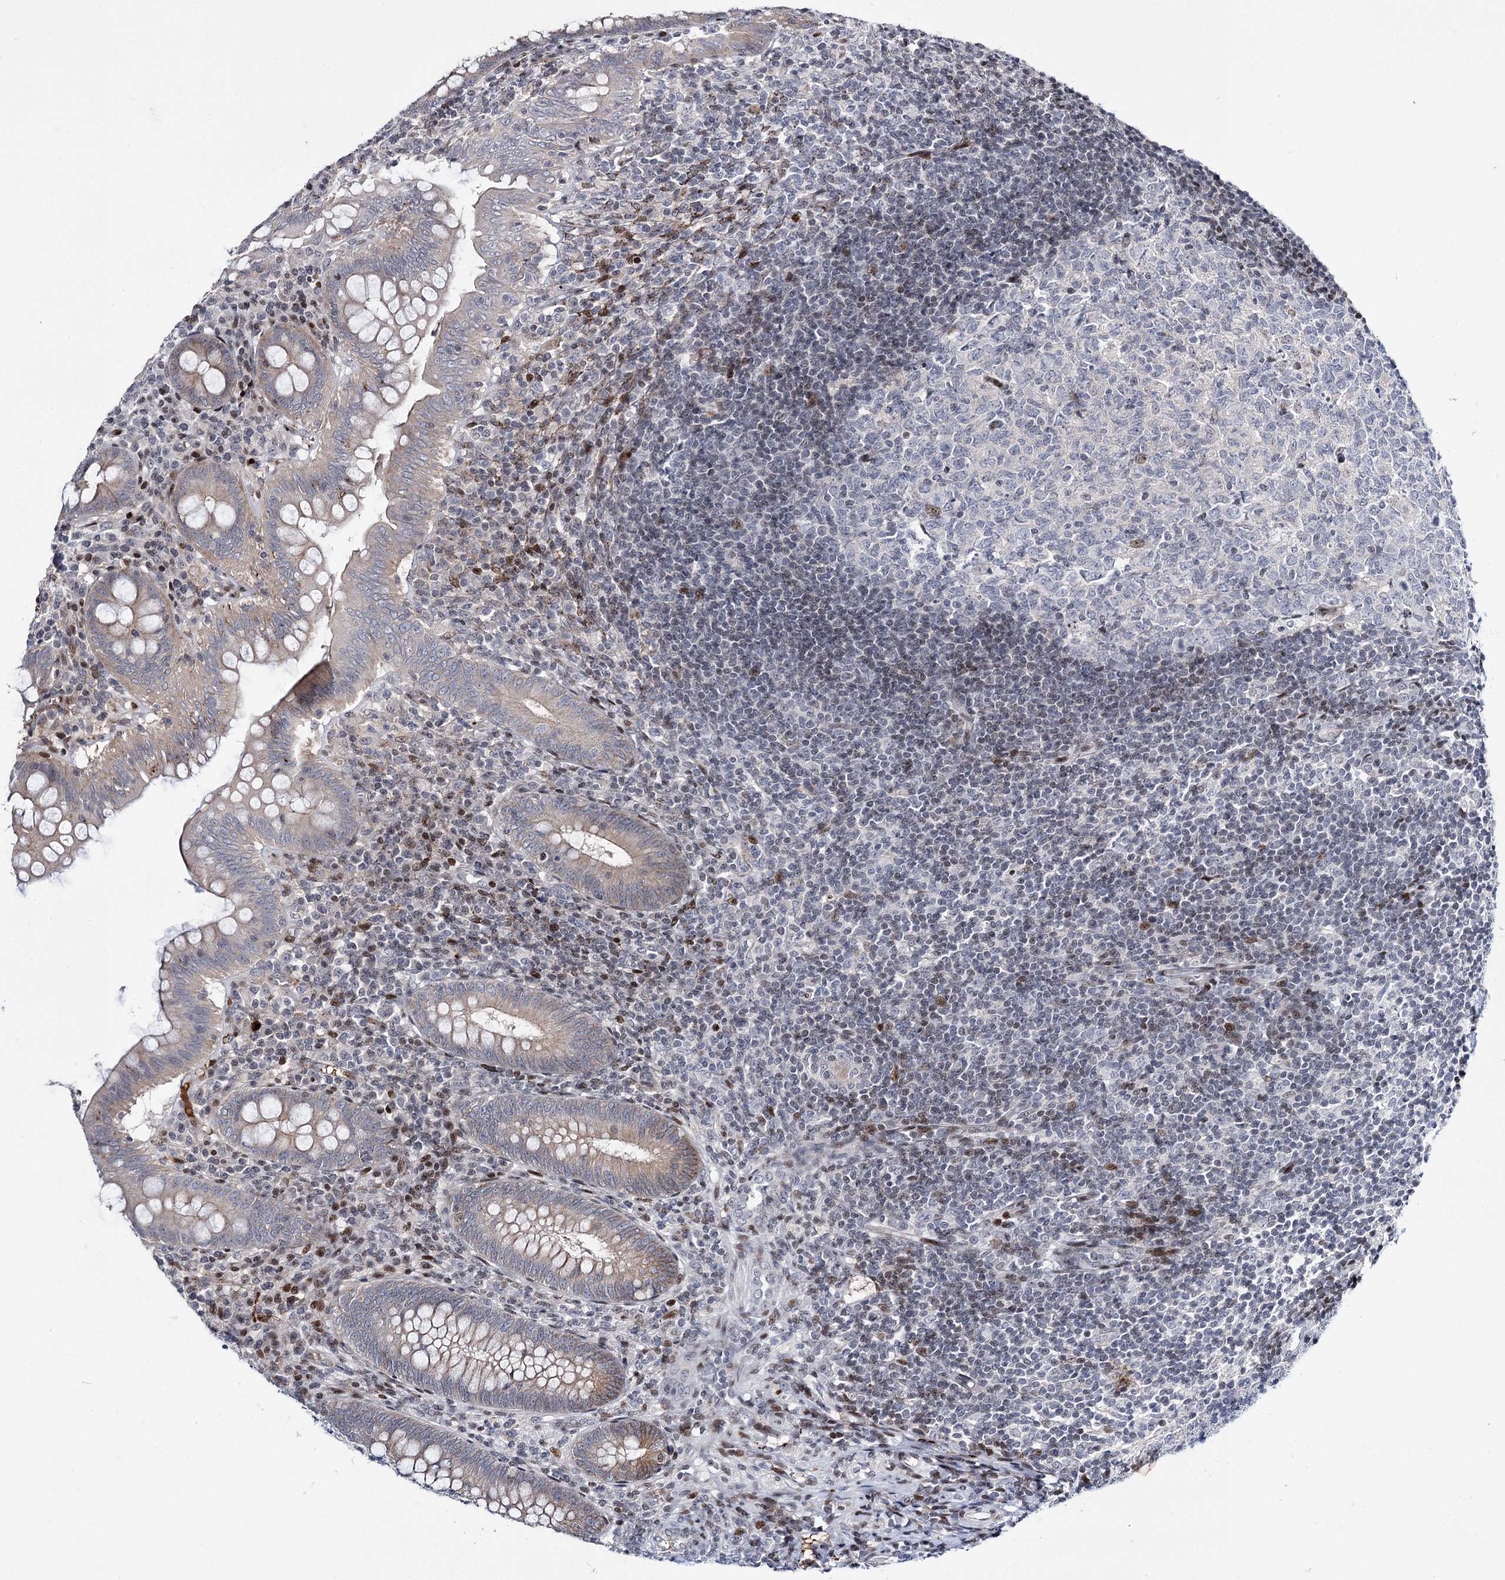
{"staining": {"intensity": "moderate", "quantity": "<25%", "location": "cytoplasmic/membranous,nuclear"}, "tissue": "appendix", "cell_type": "Glandular cells", "image_type": "normal", "snomed": [{"axis": "morphology", "description": "Normal tissue, NOS"}, {"axis": "topography", "description": "Appendix"}], "caption": "Immunohistochemical staining of unremarkable human appendix shows low levels of moderate cytoplasmic/membranous,nuclear expression in about <25% of glandular cells.", "gene": "ITFG2", "patient": {"sex": "male", "age": 14}}